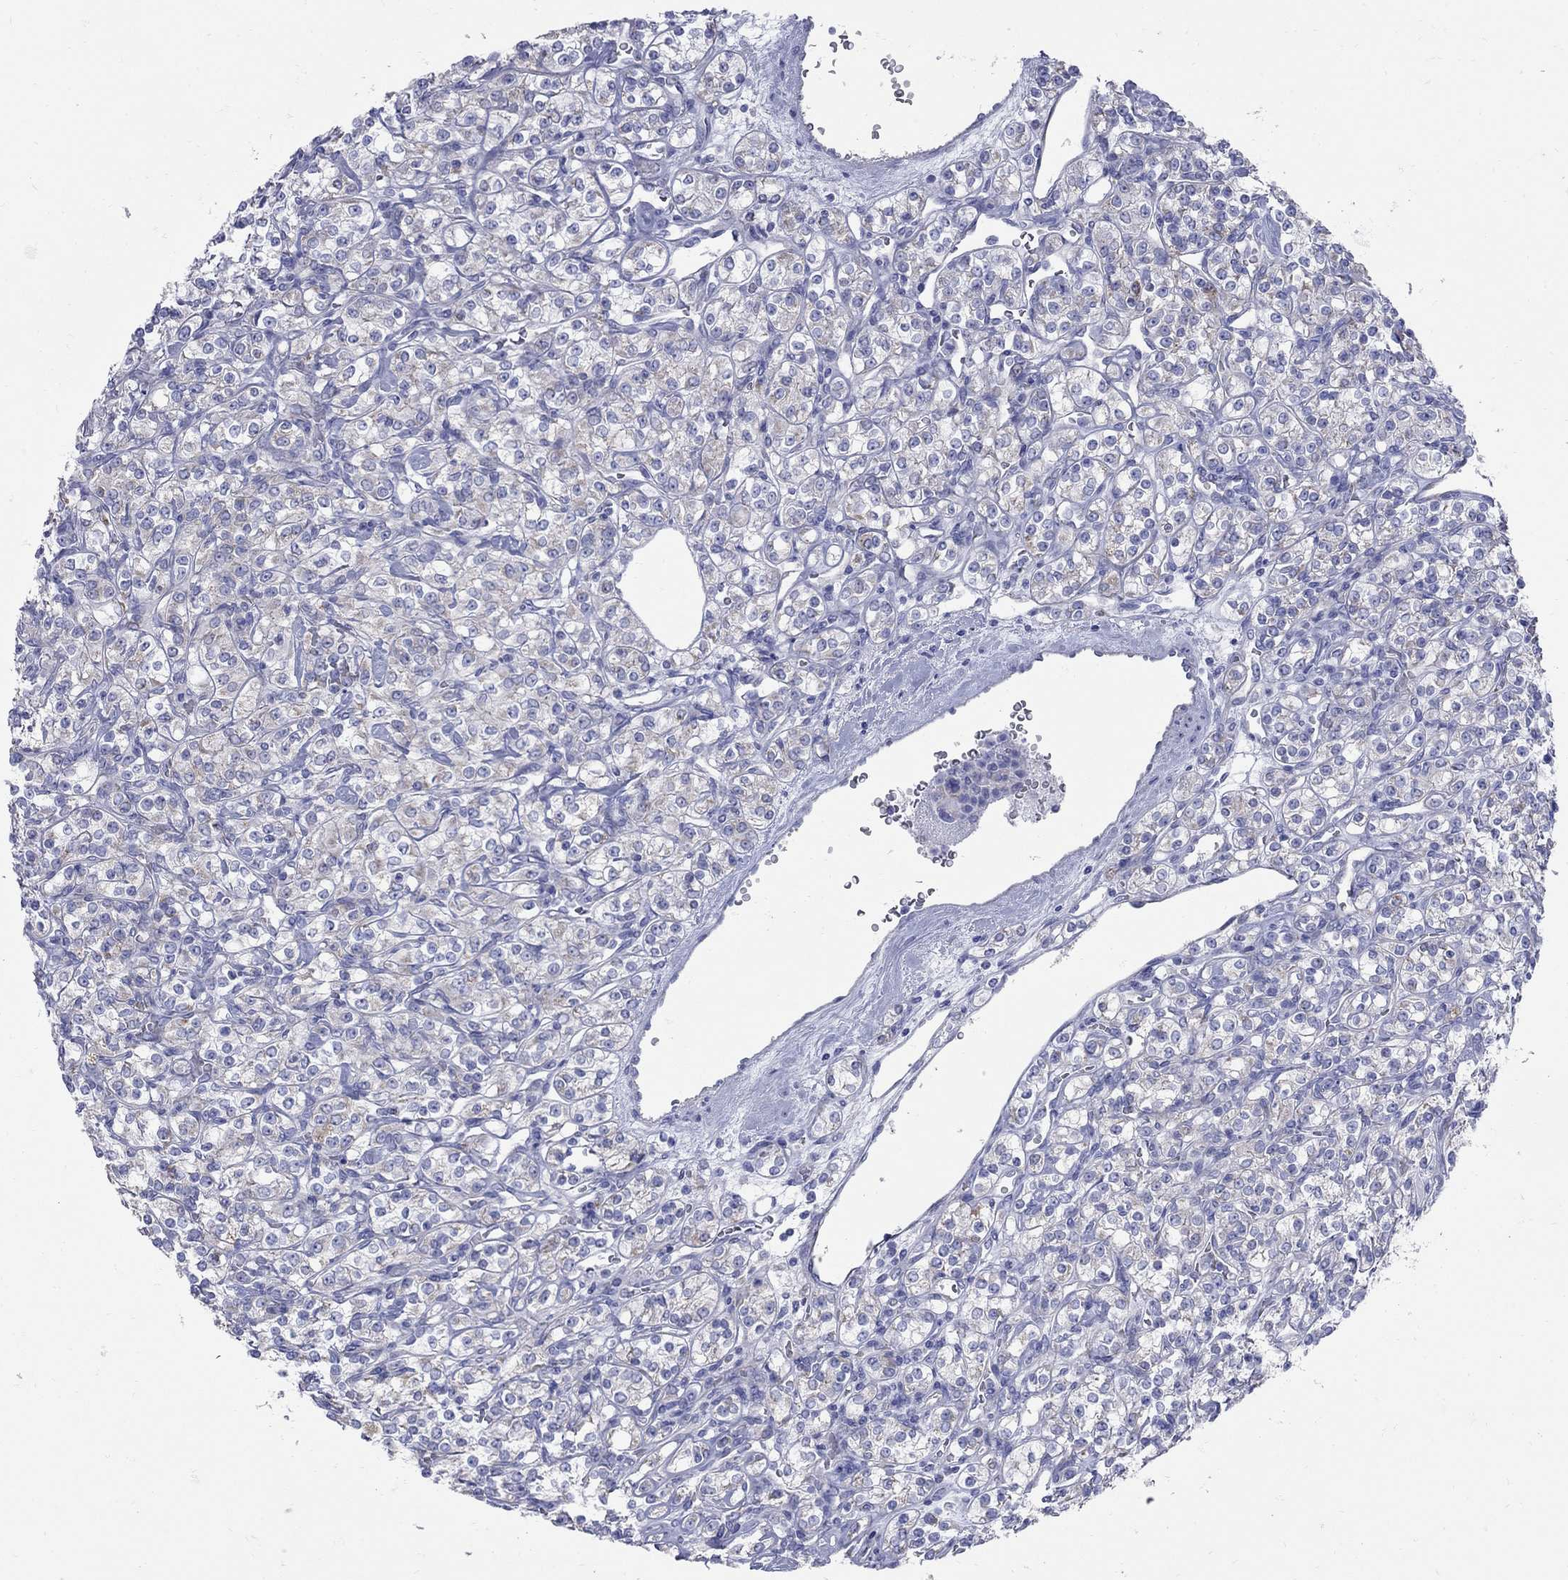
{"staining": {"intensity": "moderate", "quantity": "25%-75%", "location": "cytoplasmic/membranous"}, "tissue": "renal cancer", "cell_type": "Tumor cells", "image_type": "cancer", "snomed": [{"axis": "morphology", "description": "Adenocarcinoma, NOS"}, {"axis": "topography", "description": "Kidney"}], "caption": "Moderate cytoplasmic/membranous protein staining is identified in about 25%-75% of tumor cells in renal cancer (adenocarcinoma).", "gene": "PDZD3", "patient": {"sex": "male", "age": 77}}